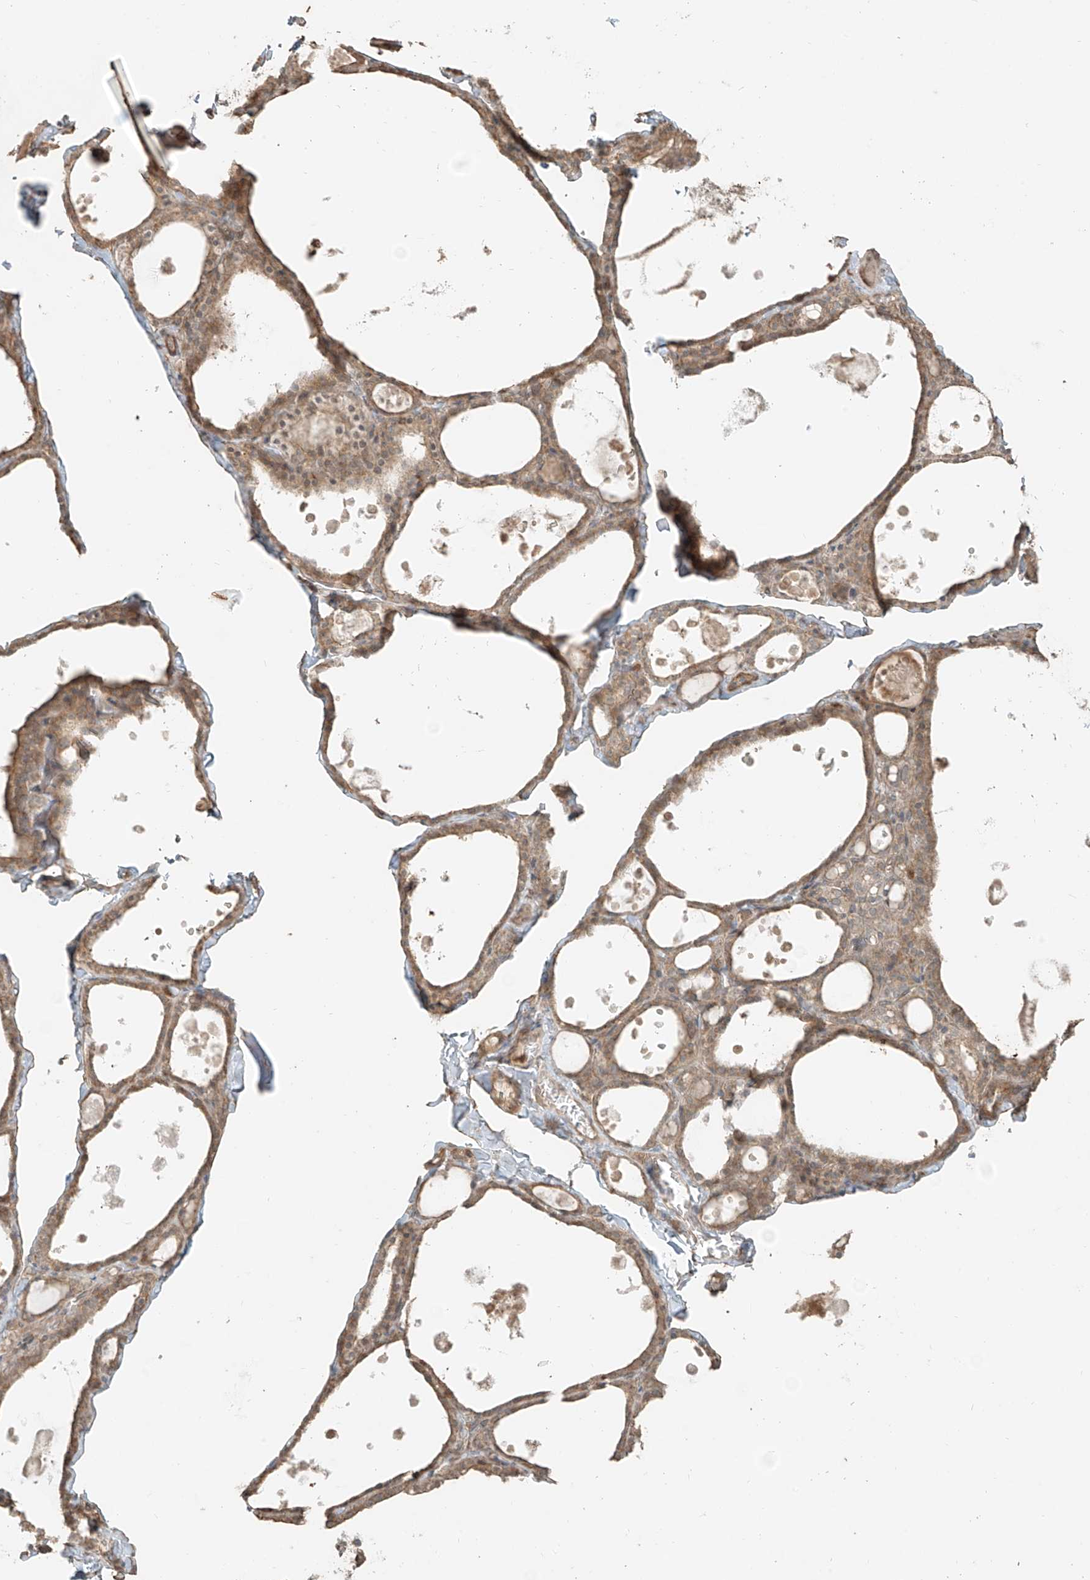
{"staining": {"intensity": "weak", "quantity": ">75%", "location": "cytoplasmic/membranous"}, "tissue": "thyroid gland", "cell_type": "Glandular cells", "image_type": "normal", "snomed": [{"axis": "morphology", "description": "Normal tissue, NOS"}, {"axis": "topography", "description": "Thyroid gland"}], "caption": "Protein staining demonstrates weak cytoplasmic/membranous positivity in approximately >75% of glandular cells in unremarkable thyroid gland.", "gene": "ANKZF1", "patient": {"sex": "male", "age": 56}}